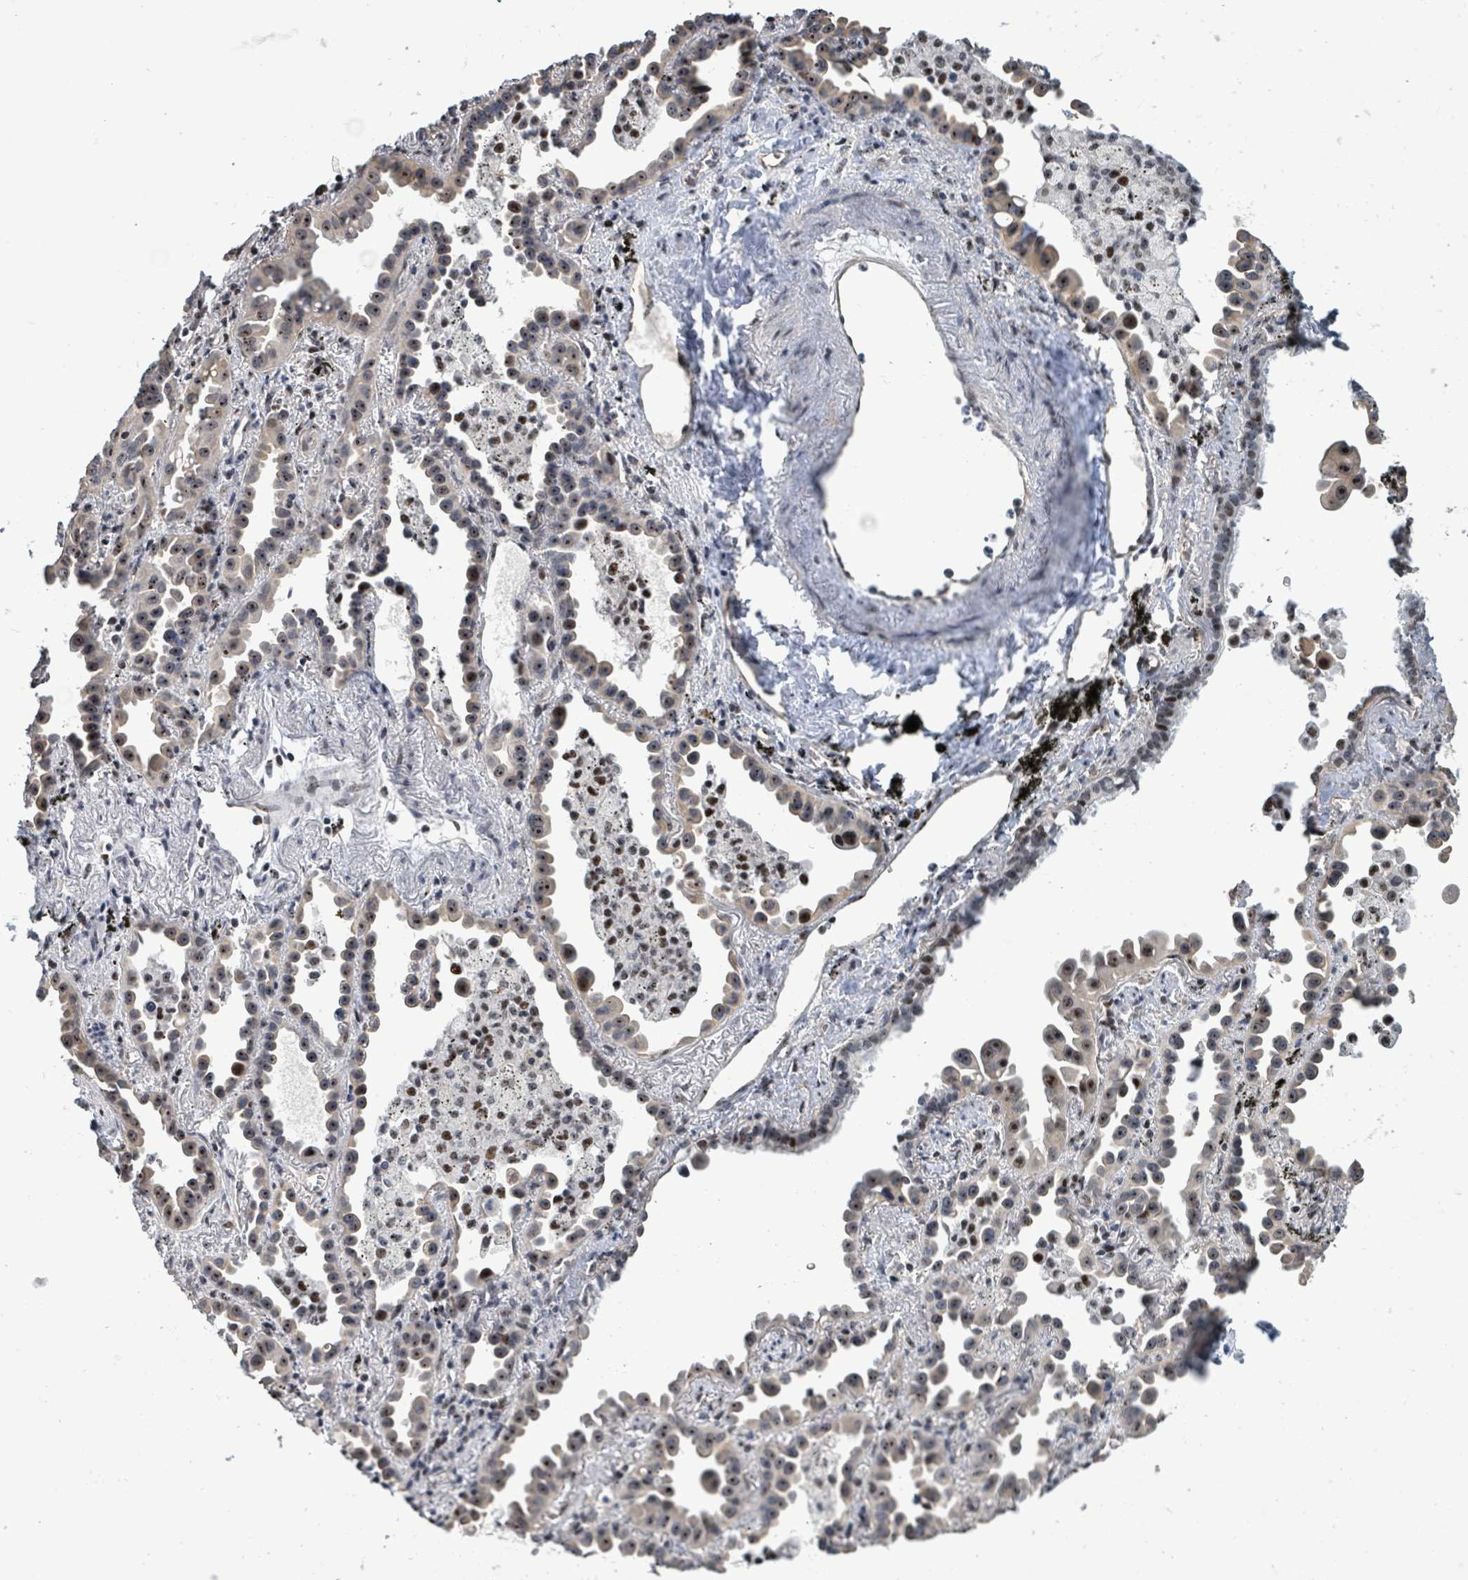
{"staining": {"intensity": "moderate", "quantity": ">75%", "location": "nuclear"}, "tissue": "lung cancer", "cell_type": "Tumor cells", "image_type": "cancer", "snomed": [{"axis": "morphology", "description": "Adenocarcinoma, NOS"}, {"axis": "topography", "description": "Lung"}], "caption": "Immunohistochemical staining of lung adenocarcinoma reveals moderate nuclear protein positivity in about >75% of tumor cells. Using DAB (brown) and hematoxylin (blue) stains, captured at high magnification using brightfield microscopy.", "gene": "RRN3", "patient": {"sex": "male", "age": 68}}